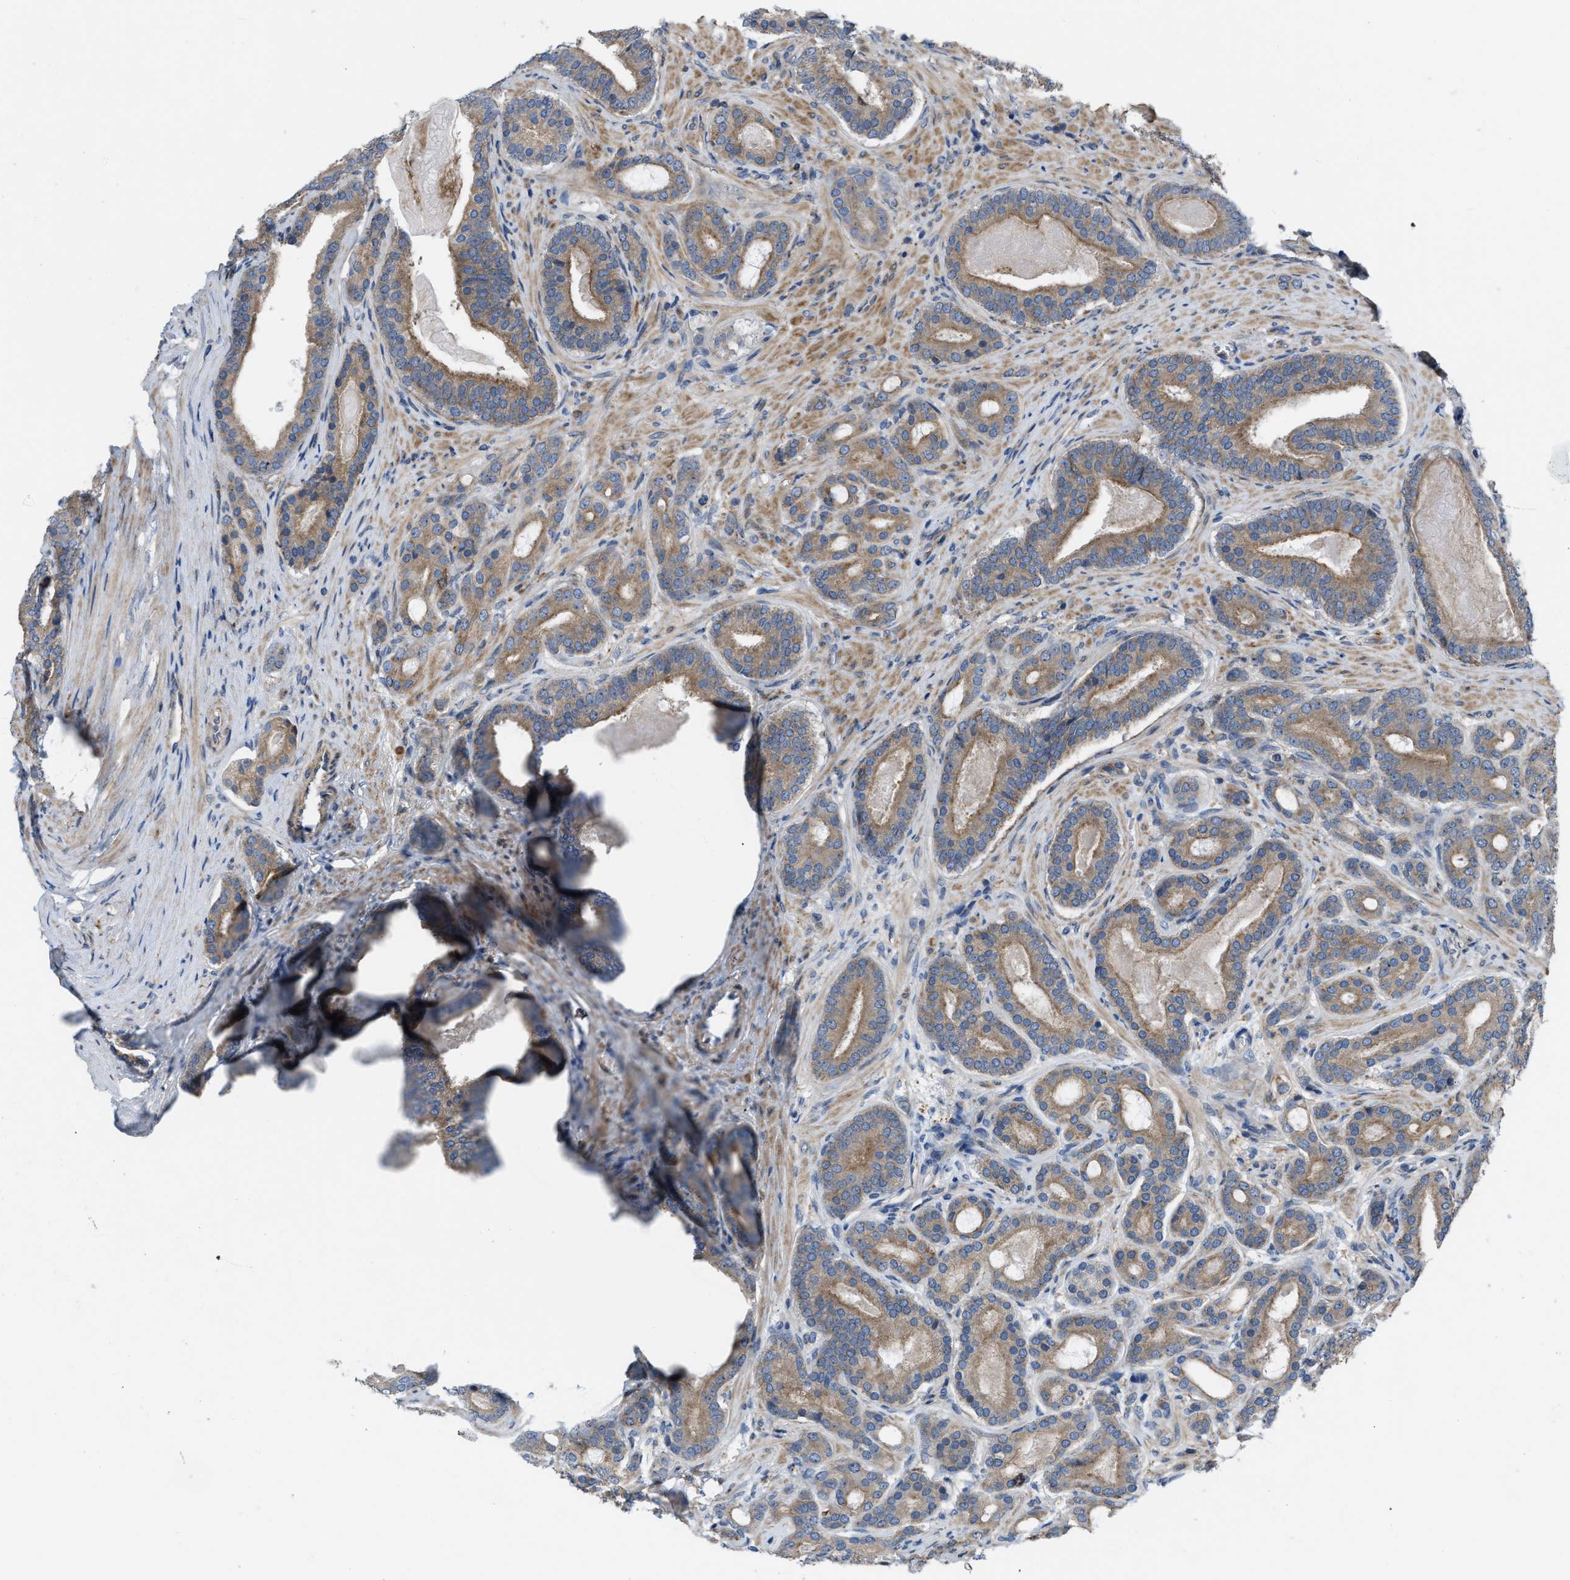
{"staining": {"intensity": "moderate", "quantity": ">75%", "location": "cytoplasmic/membranous"}, "tissue": "prostate cancer", "cell_type": "Tumor cells", "image_type": "cancer", "snomed": [{"axis": "morphology", "description": "Adenocarcinoma, High grade"}, {"axis": "topography", "description": "Prostate"}], "caption": "Tumor cells show medium levels of moderate cytoplasmic/membranous positivity in about >75% of cells in prostate cancer.", "gene": "MYO18A", "patient": {"sex": "male", "age": 60}}